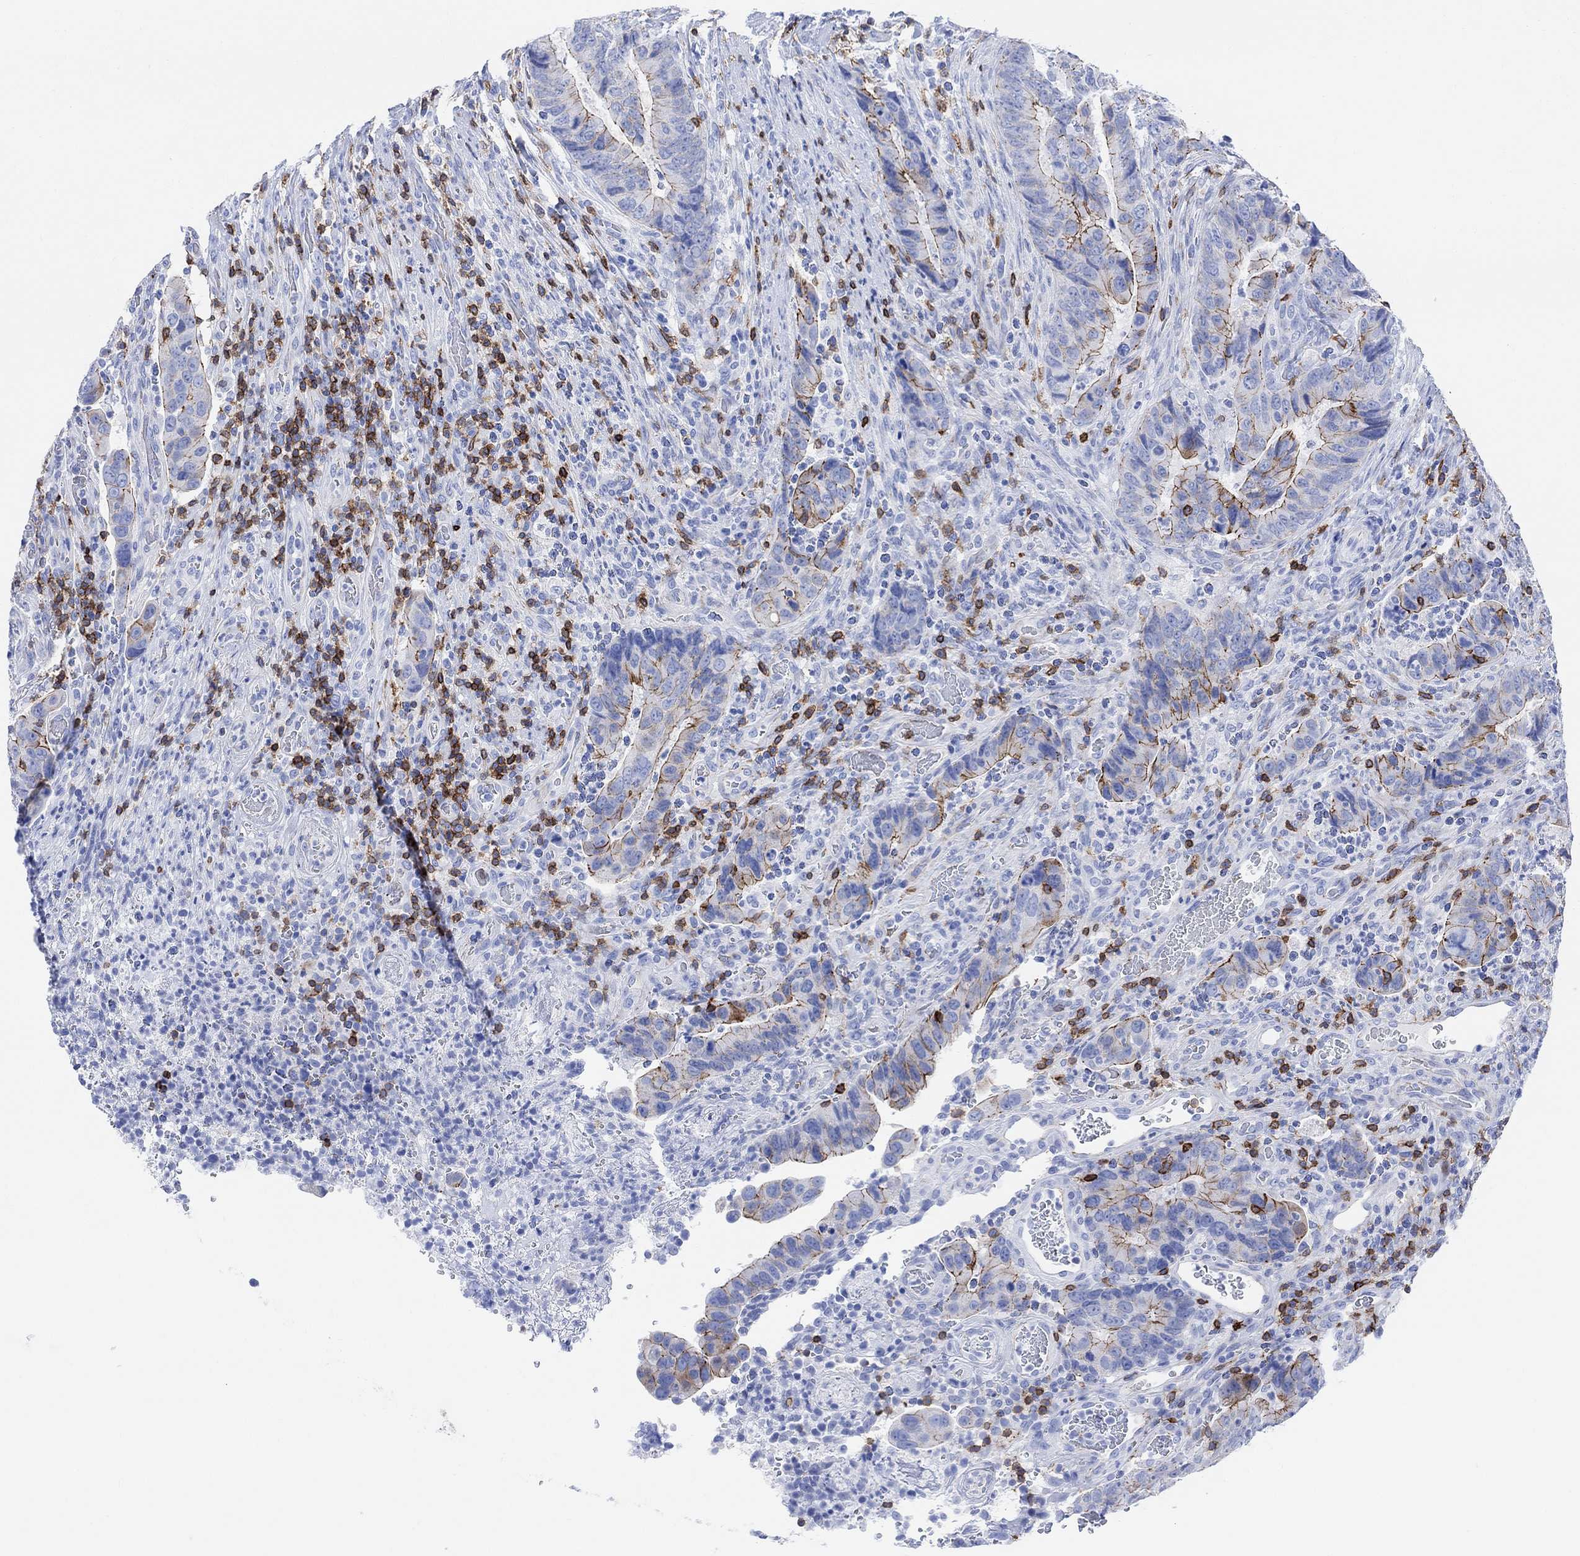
{"staining": {"intensity": "strong", "quantity": "25%-75%", "location": "cytoplasmic/membranous"}, "tissue": "colorectal cancer", "cell_type": "Tumor cells", "image_type": "cancer", "snomed": [{"axis": "morphology", "description": "Adenocarcinoma, NOS"}, {"axis": "topography", "description": "Colon"}], "caption": "Colorectal cancer stained with a brown dye exhibits strong cytoplasmic/membranous positive positivity in about 25%-75% of tumor cells.", "gene": "GPR65", "patient": {"sex": "female", "age": 56}}